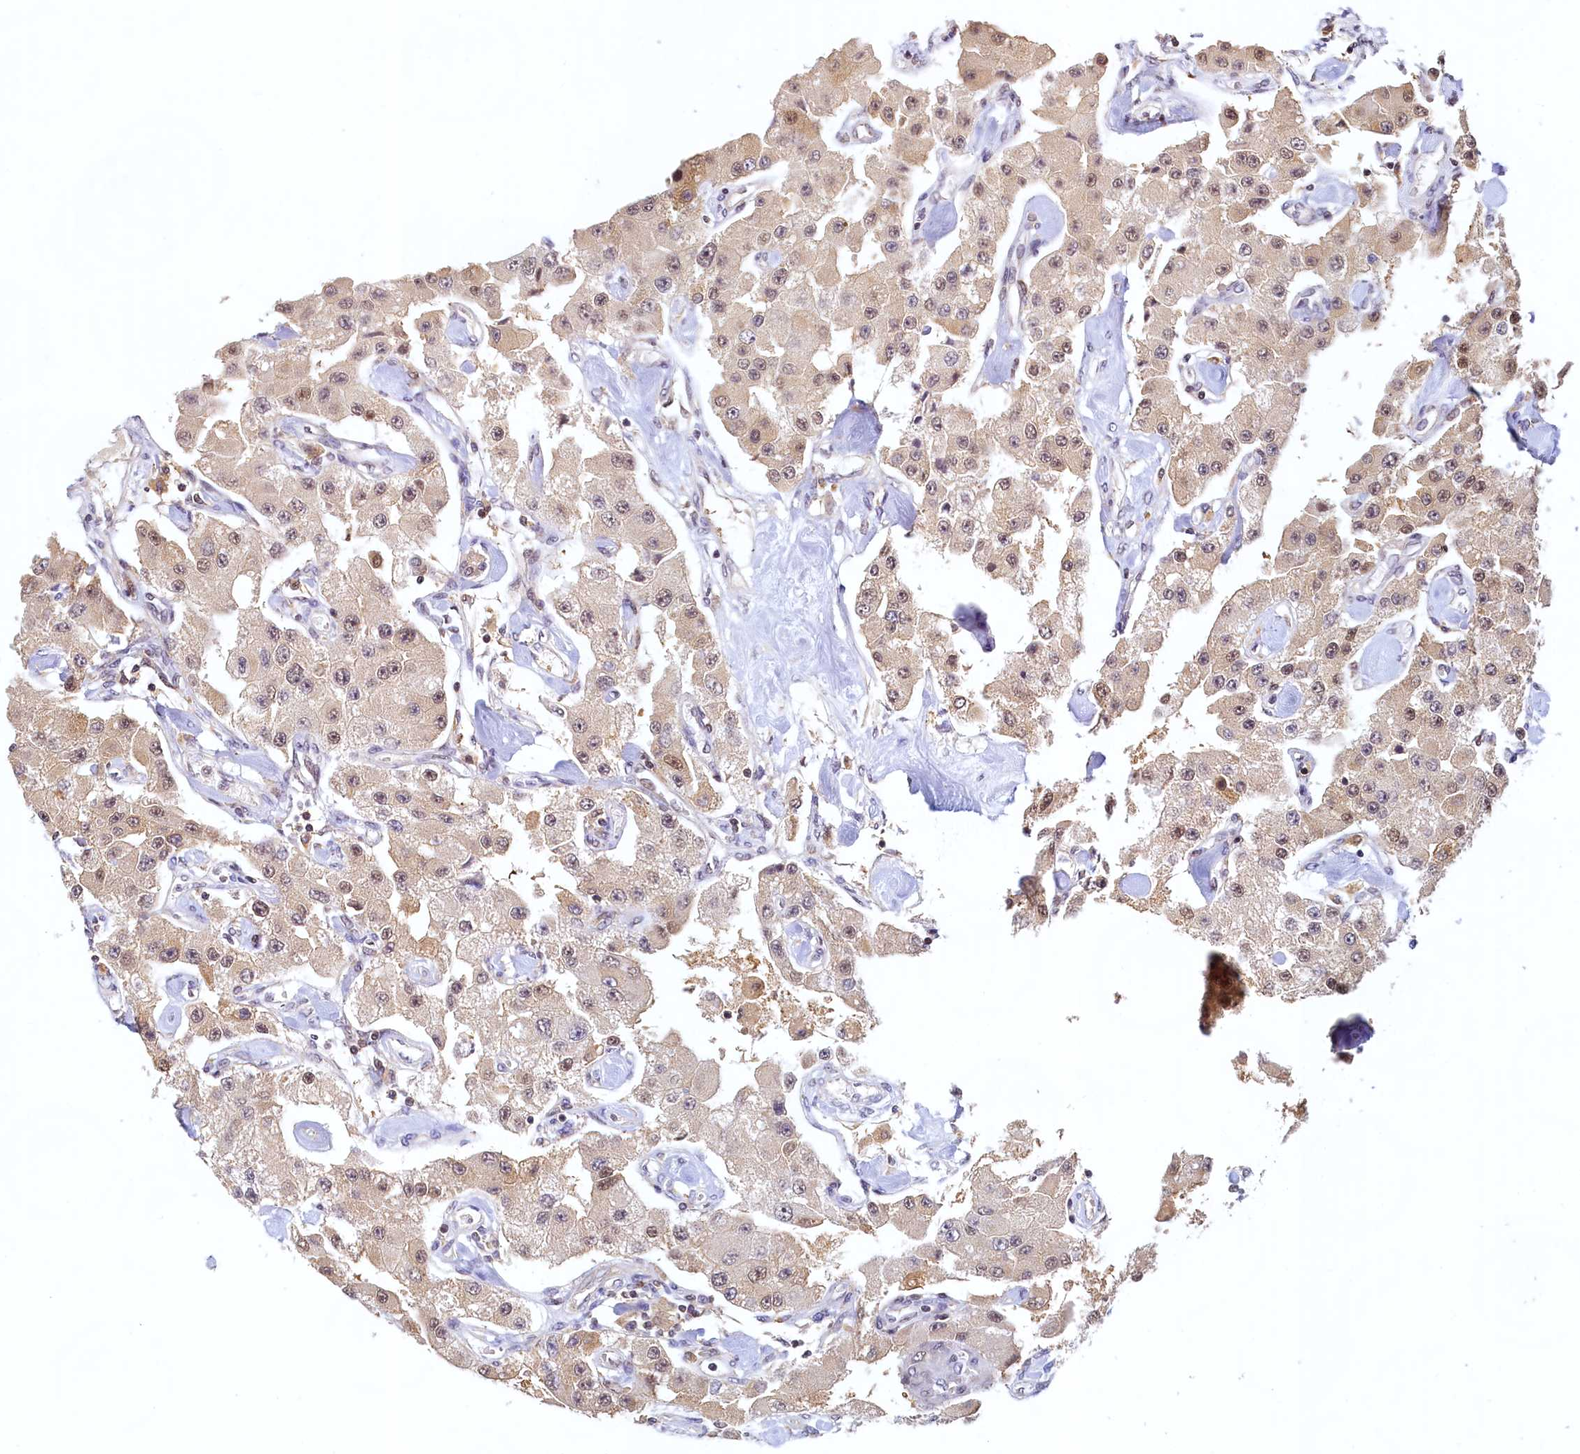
{"staining": {"intensity": "weak", "quantity": ">75%", "location": "cytoplasmic/membranous,nuclear"}, "tissue": "carcinoid", "cell_type": "Tumor cells", "image_type": "cancer", "snomed": [{"axis": "morphology", "description": "Carcinoid, malignant, NOS"}, {"axis": "topography", "description": "Pancreas"}], "caption": "Carcinoid stained with a brown dye shows weak cytoplasmic/membranous and nuclear positive expression in about >75% of tumor cells.", "gene": "PAAF1", "patient": {"sex": "male", "age": 41}}